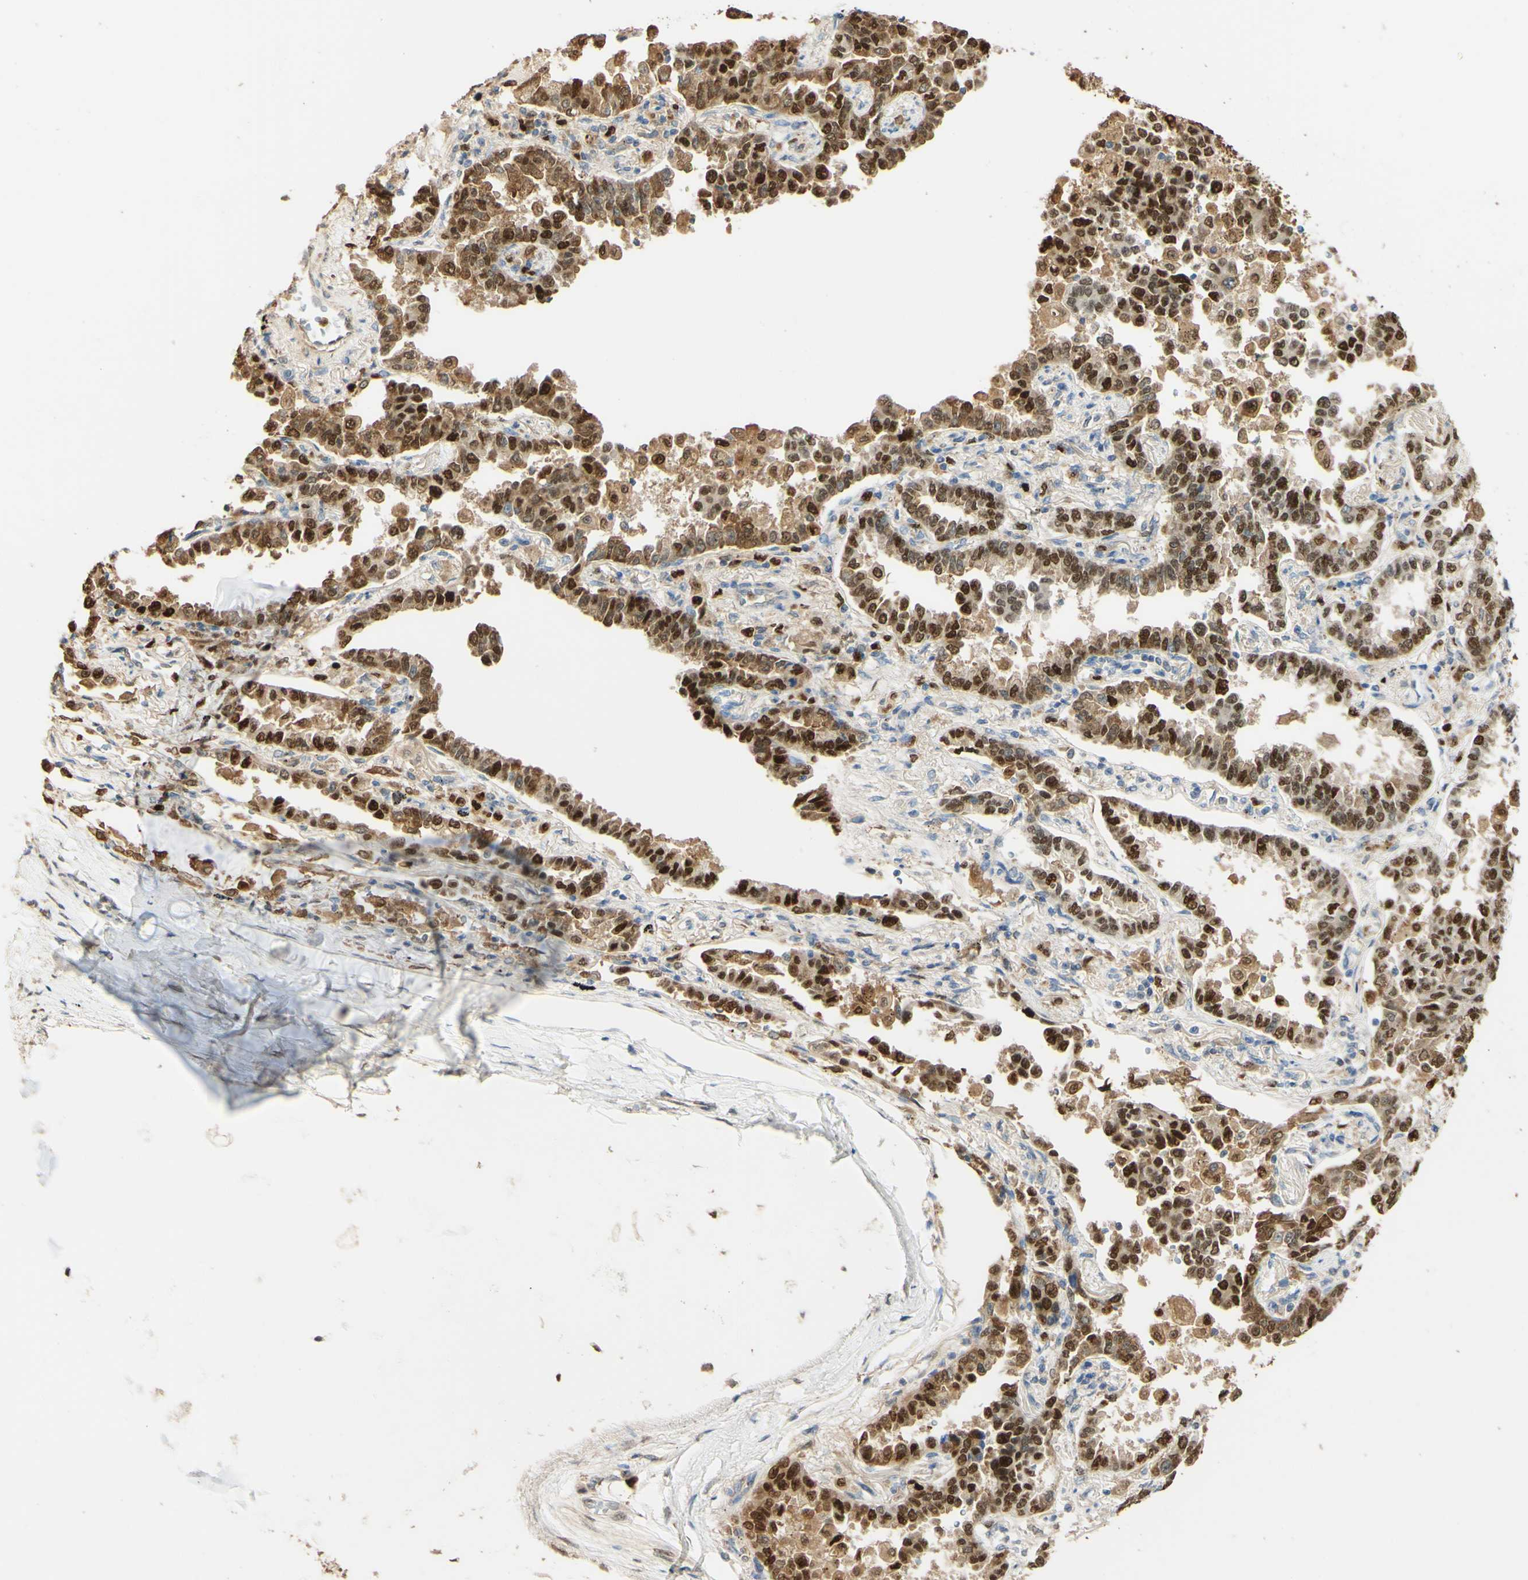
{"staining": {"intensity": "strong", "quantity": ">75%", "location": "cytoplasmic/membranous,nuclear"}, "tissue": "lung cancer", "cell_type": "Tumor cells", "image_type": "cancer", "snomed": [{"axis": "morphology", "description": "Normal tissue, NOS"}, {"axis": "morphology", "description": "Adenocarcinoma, NOS"}, {"axis": "topography", "description": "Lung"}], "caption": "Adenocarcinoma (lung) stained with DAB immunohistochemistry demonstrates high levels of strong cytoplasmic/membranous and nuclear staining in approximately >75% of tumor cells. The protein is shown in brown color, while the nuclei are stained blue.", "gene": "MAP3K4", "patient": {"sex": "male", "age": 59}}